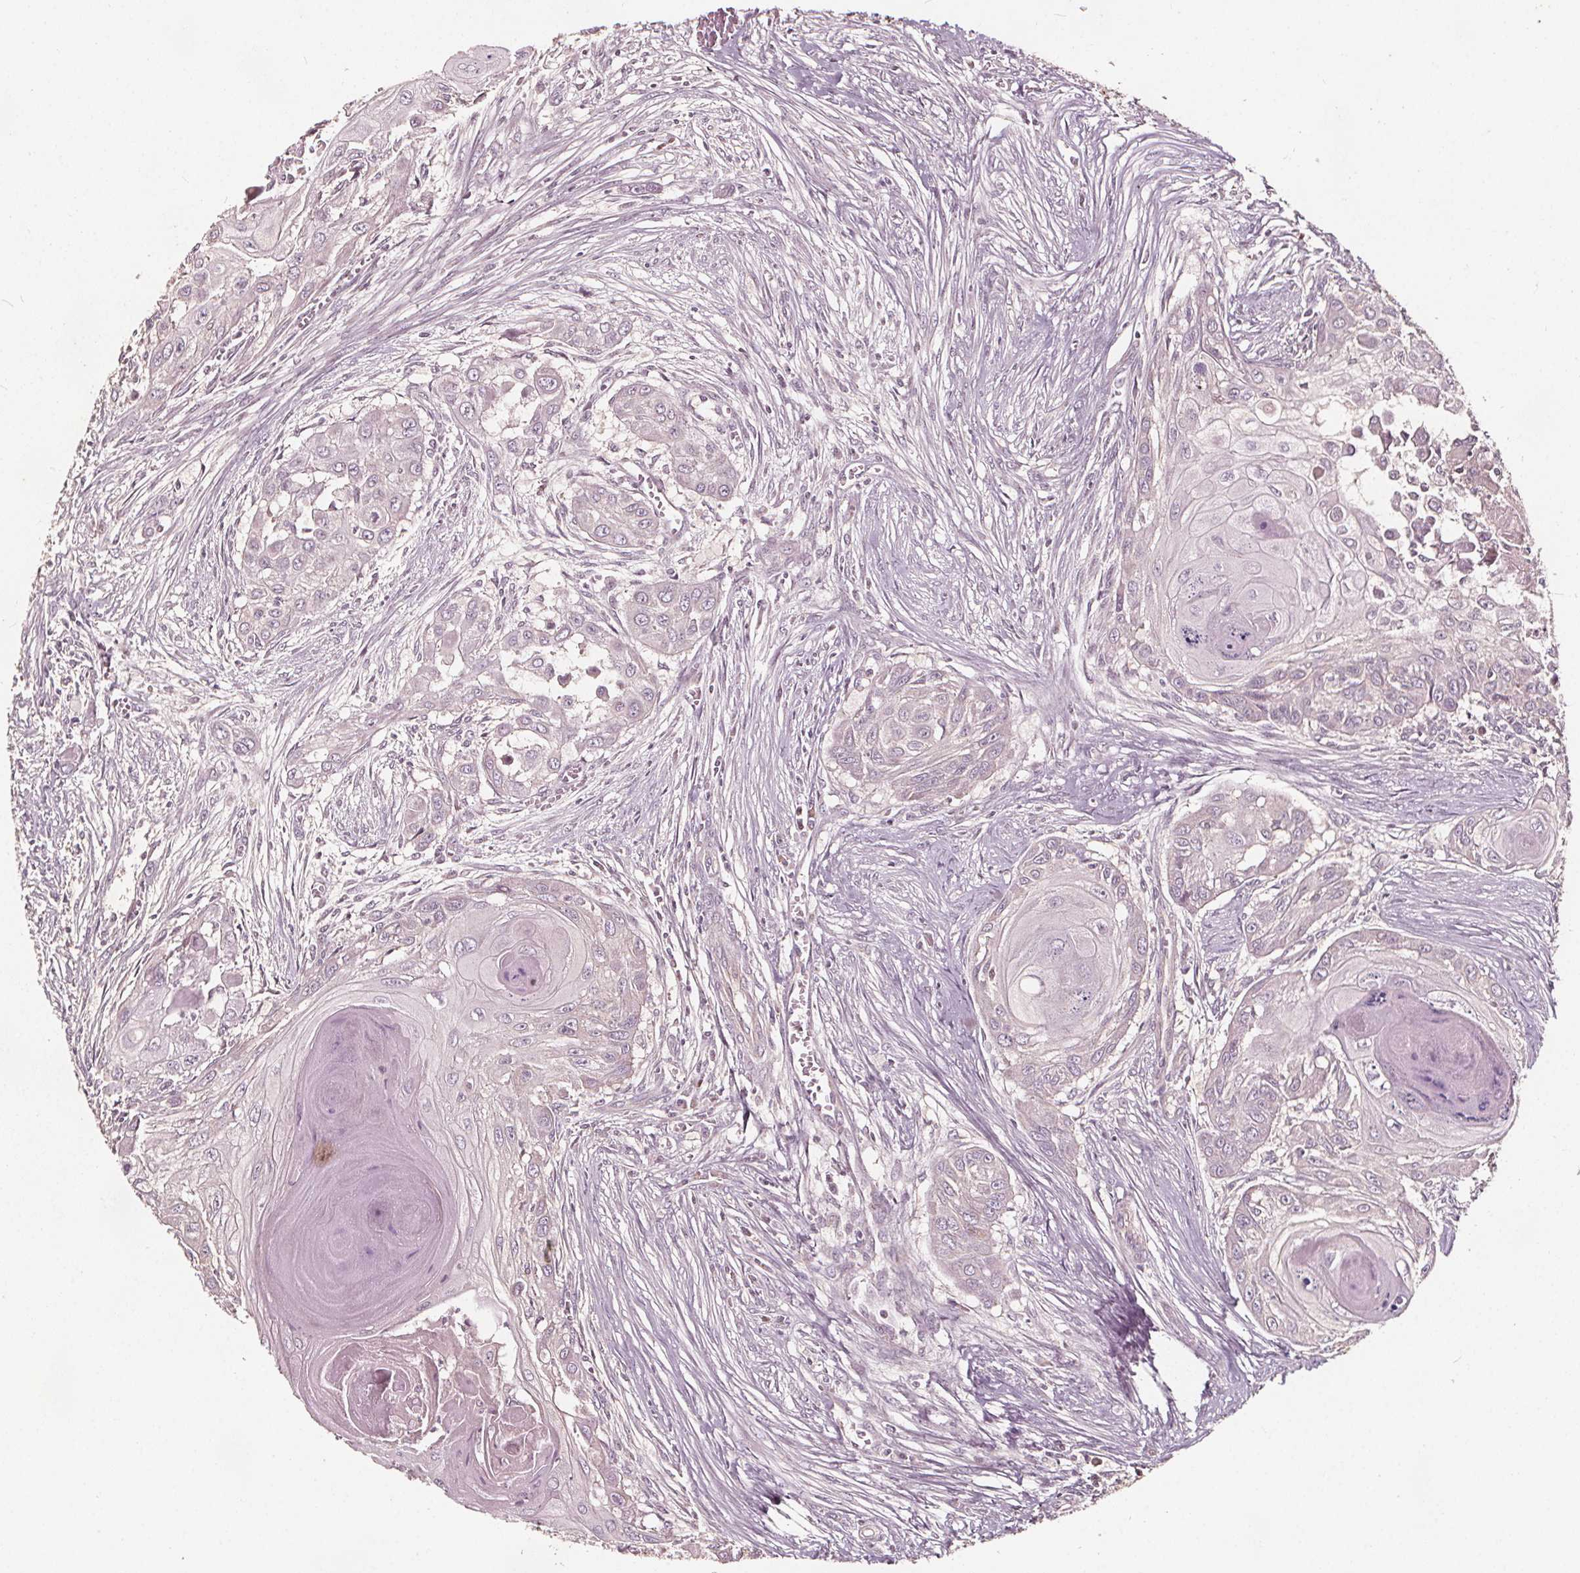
{"staining": {"intensity": "negative", "quantity": "none", "location": "none"}, "tissue": "head and neck cancer", "cell_type": "Tumor cells", "image_type": "cancer", "snomed": [{"axis": "morphology", "description": "Squamous cell carcinoma, NOS"}, {"axis": "topography", "description": "Oral tissue"}, {"axis": "topography", "description": "Head-Neck"}], "caption": "An immunohistochemistry micrograph of head and neck cancer is shown. There is no staining in tumor cells of head and neck cancer.", "gene": "AIP", "patient": {"sex": "male", "age": 71}}